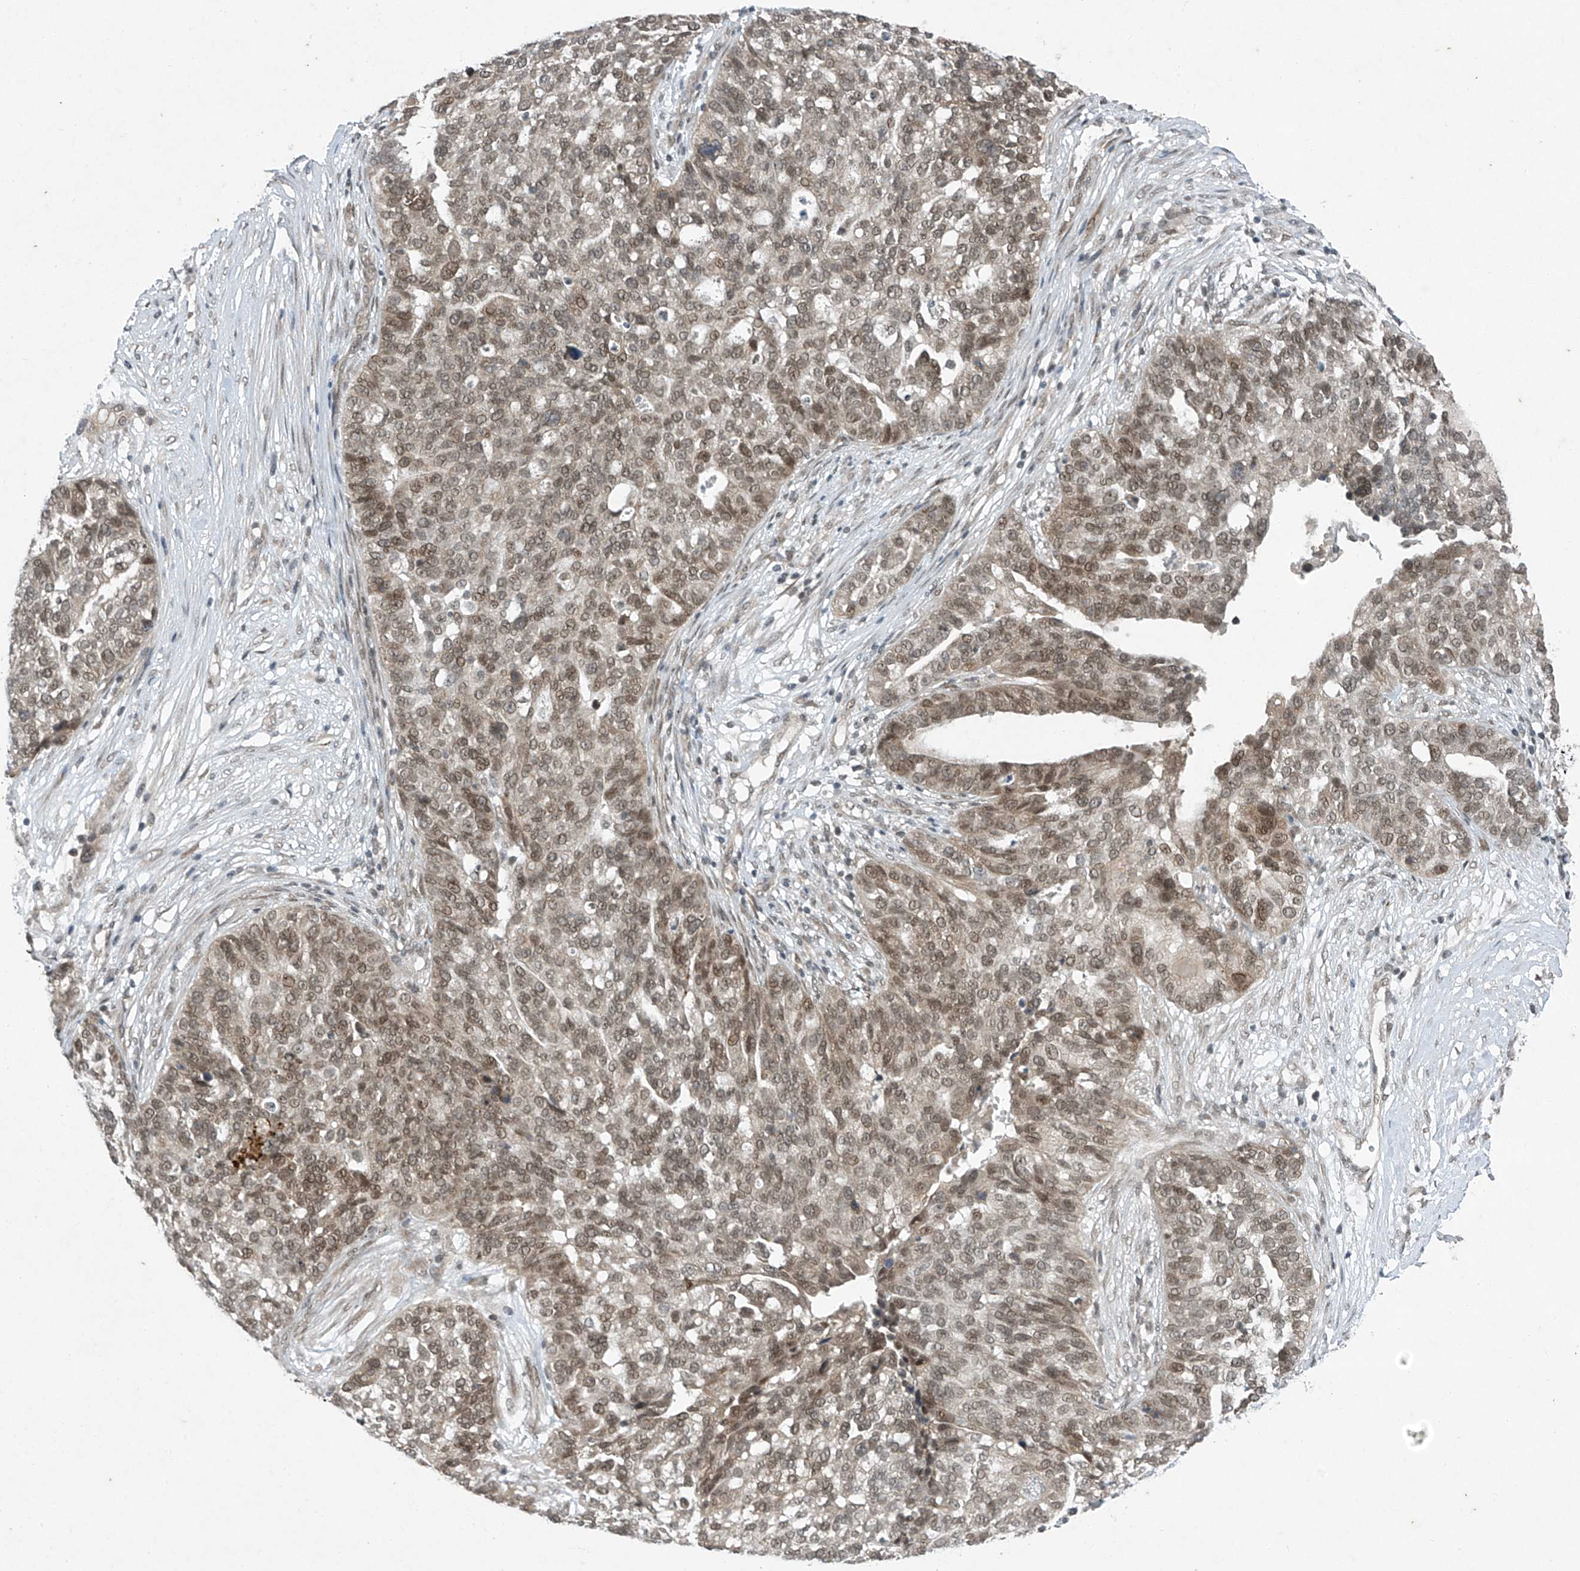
{"staining": {"intensity": "moderate", "quantity": "25%-75%", "location": "nuclear"}, "tissue": "ovarian cancer", "cell_type": "Tumor cells", "image_type": "cancer", "snomed": [{"axis": "morphology", "description": "Cystadenocarcinoma, serous, NOS"}, {"axis": "topography", "description": "Ovary"}], "caption": "Immunohistochemical staining of human ovarian serous cystadenocarcinoma demonstrates medium levels of moderate nuclear protein positivity in approximately 25%-75% of tumor cells.", "gene": "TAF8", "patient": {"sex": "female", "age": 59}}